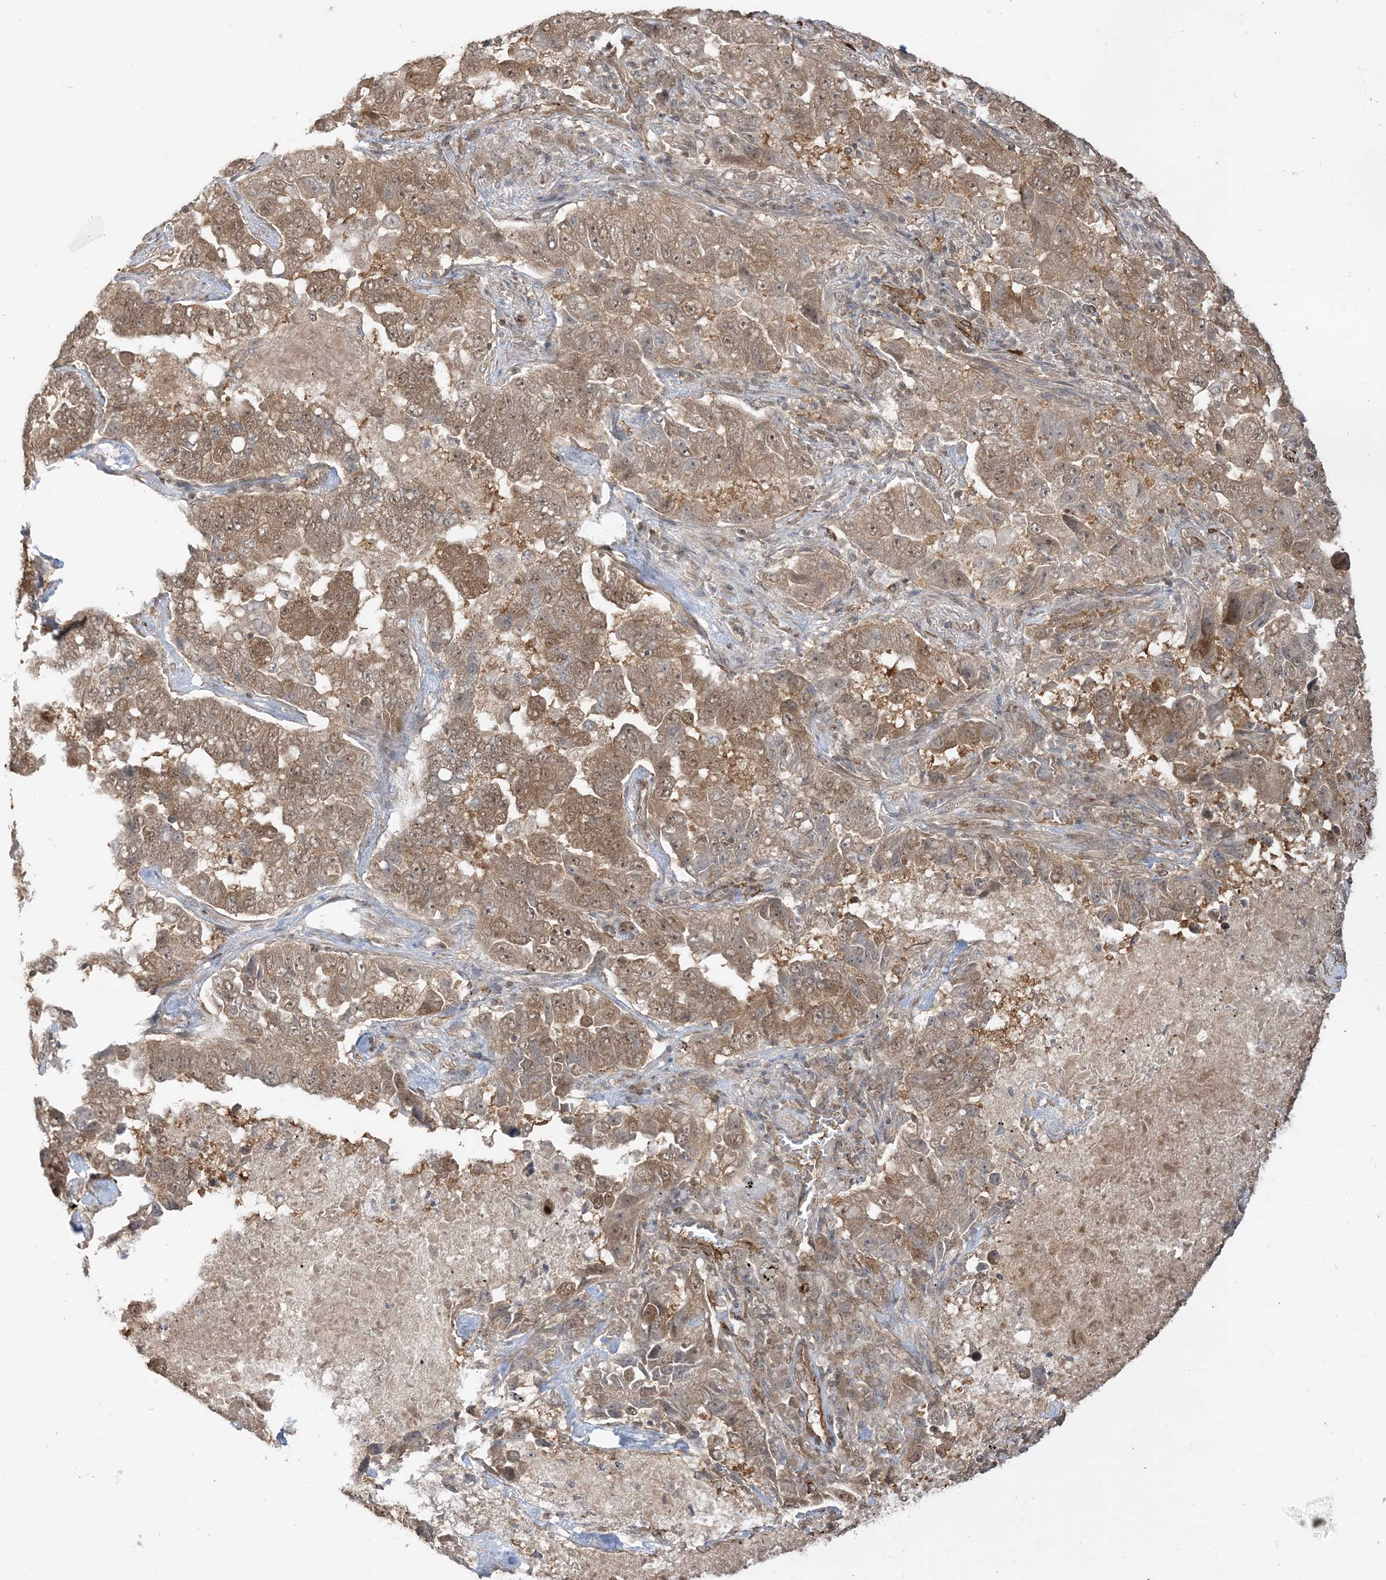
{"staining": {"intensity": "moderate", "quantity": ">75%", "location": "cytoplasmic/membranous"}, "tissue": "lung cancer", "cell_type": "Tumor cells", "image_type": "cancer", "snomed": [{"axis": "morphology", "description": "Adenocarcinoma, NOS"}, {"axis": "topography", "description": "Lung"}], "caption": "Protein analysis of lung cancer tissue exhibits moderate cytoplasmic/membranous expression in approximately >75% of tumor cells. (DAB = brown stain, brightfield microscopy at high magnification).", "gene": "TBCC", "patient": {"sex": "female", "age": 51}}